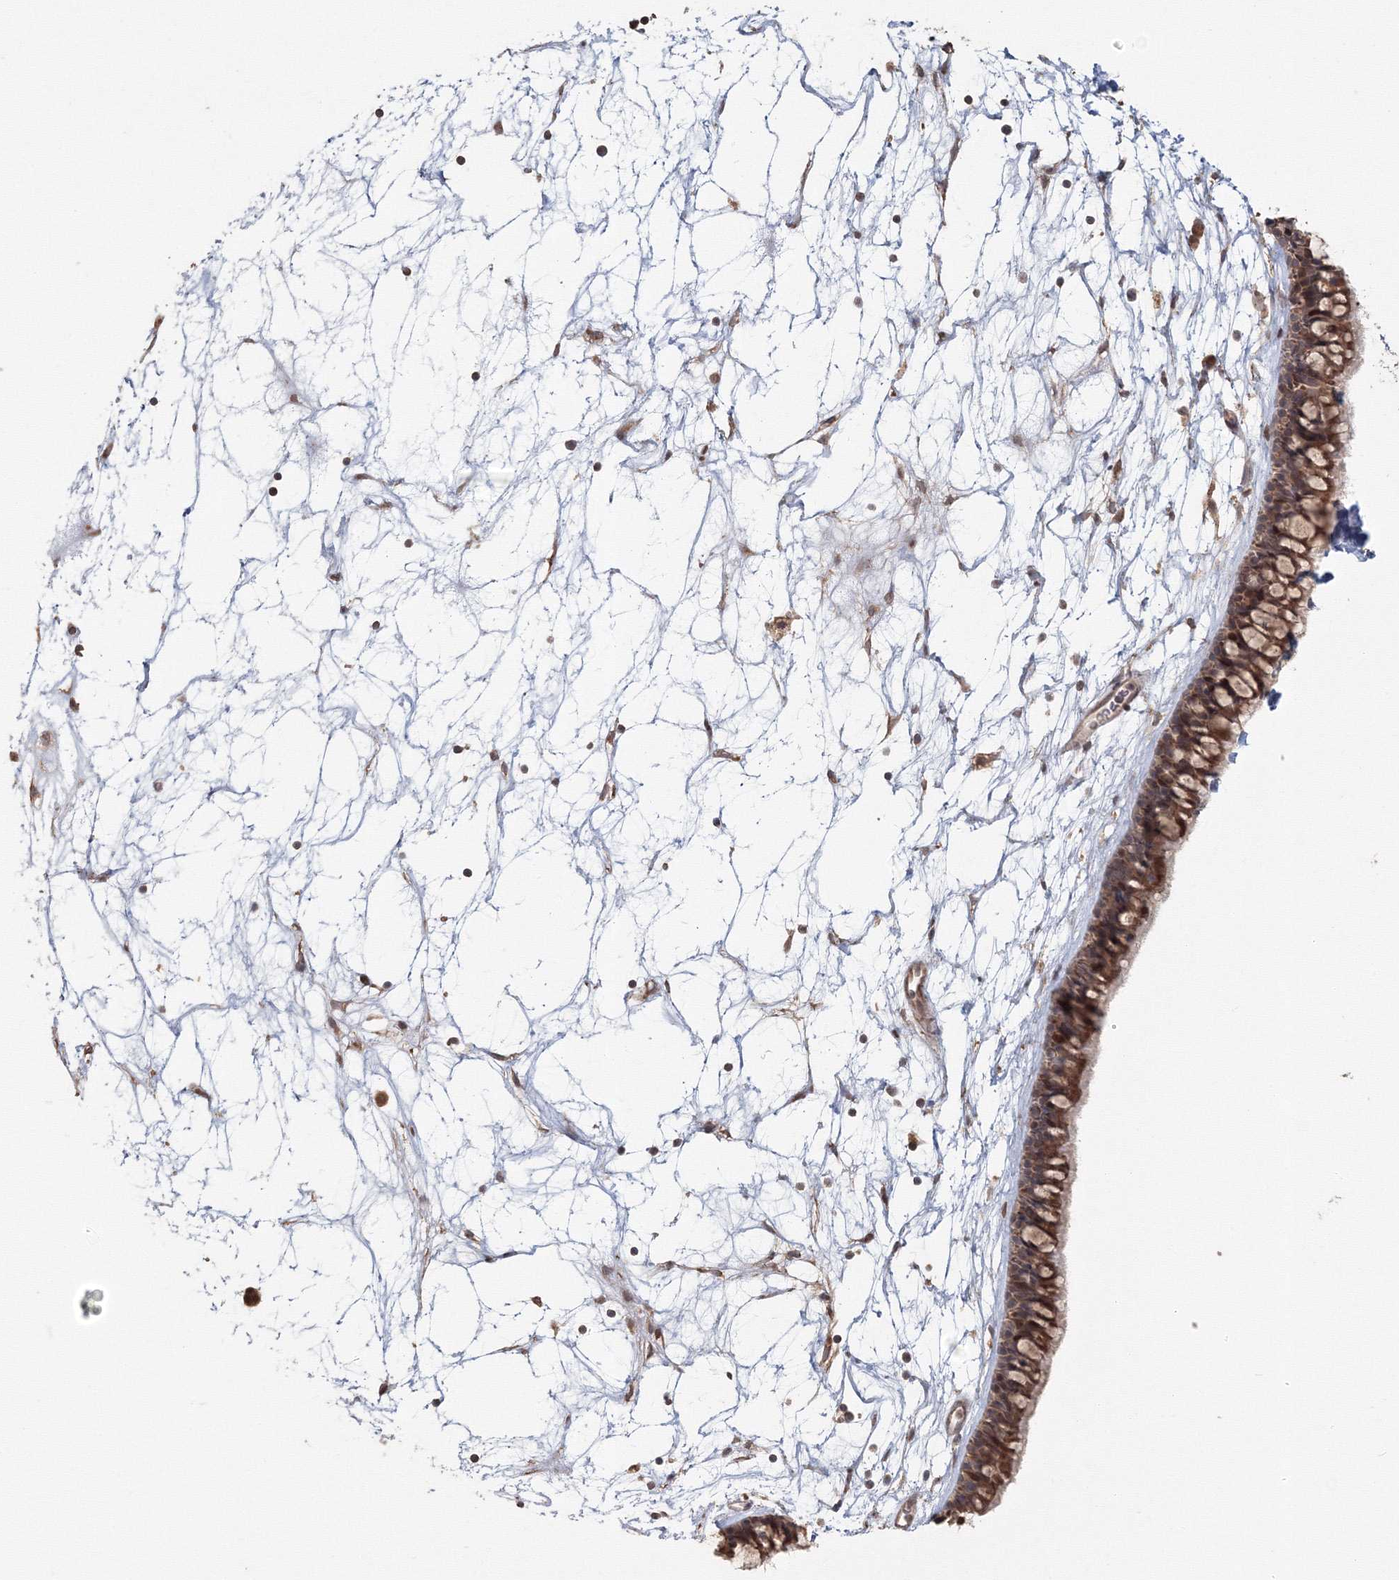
{"staining": {"intensity": "moderate", "quantity": "25%-75%", "location": "cytoplasmic/membranous"}, "tissue": "nasopharynx", "cell_type": "Respiratory epithelial cells", "image_type": "normal", "snomed": [{"axis": "morphology", "description": "Normal tissue, NOS"}, {"axis": "topography", "description": "Nasopharynx"}], "caption": "Immunohistochemical staining of benign nasopharynx exhibits moderate cytoplasmic/membranous protein staining in about 25%-75% of respiratory epithelial cells. (DAB IHC with brightfield microscopy, high magnification).", "gene": "TACC2", "patient": {"sex": "male", "age": 64}}